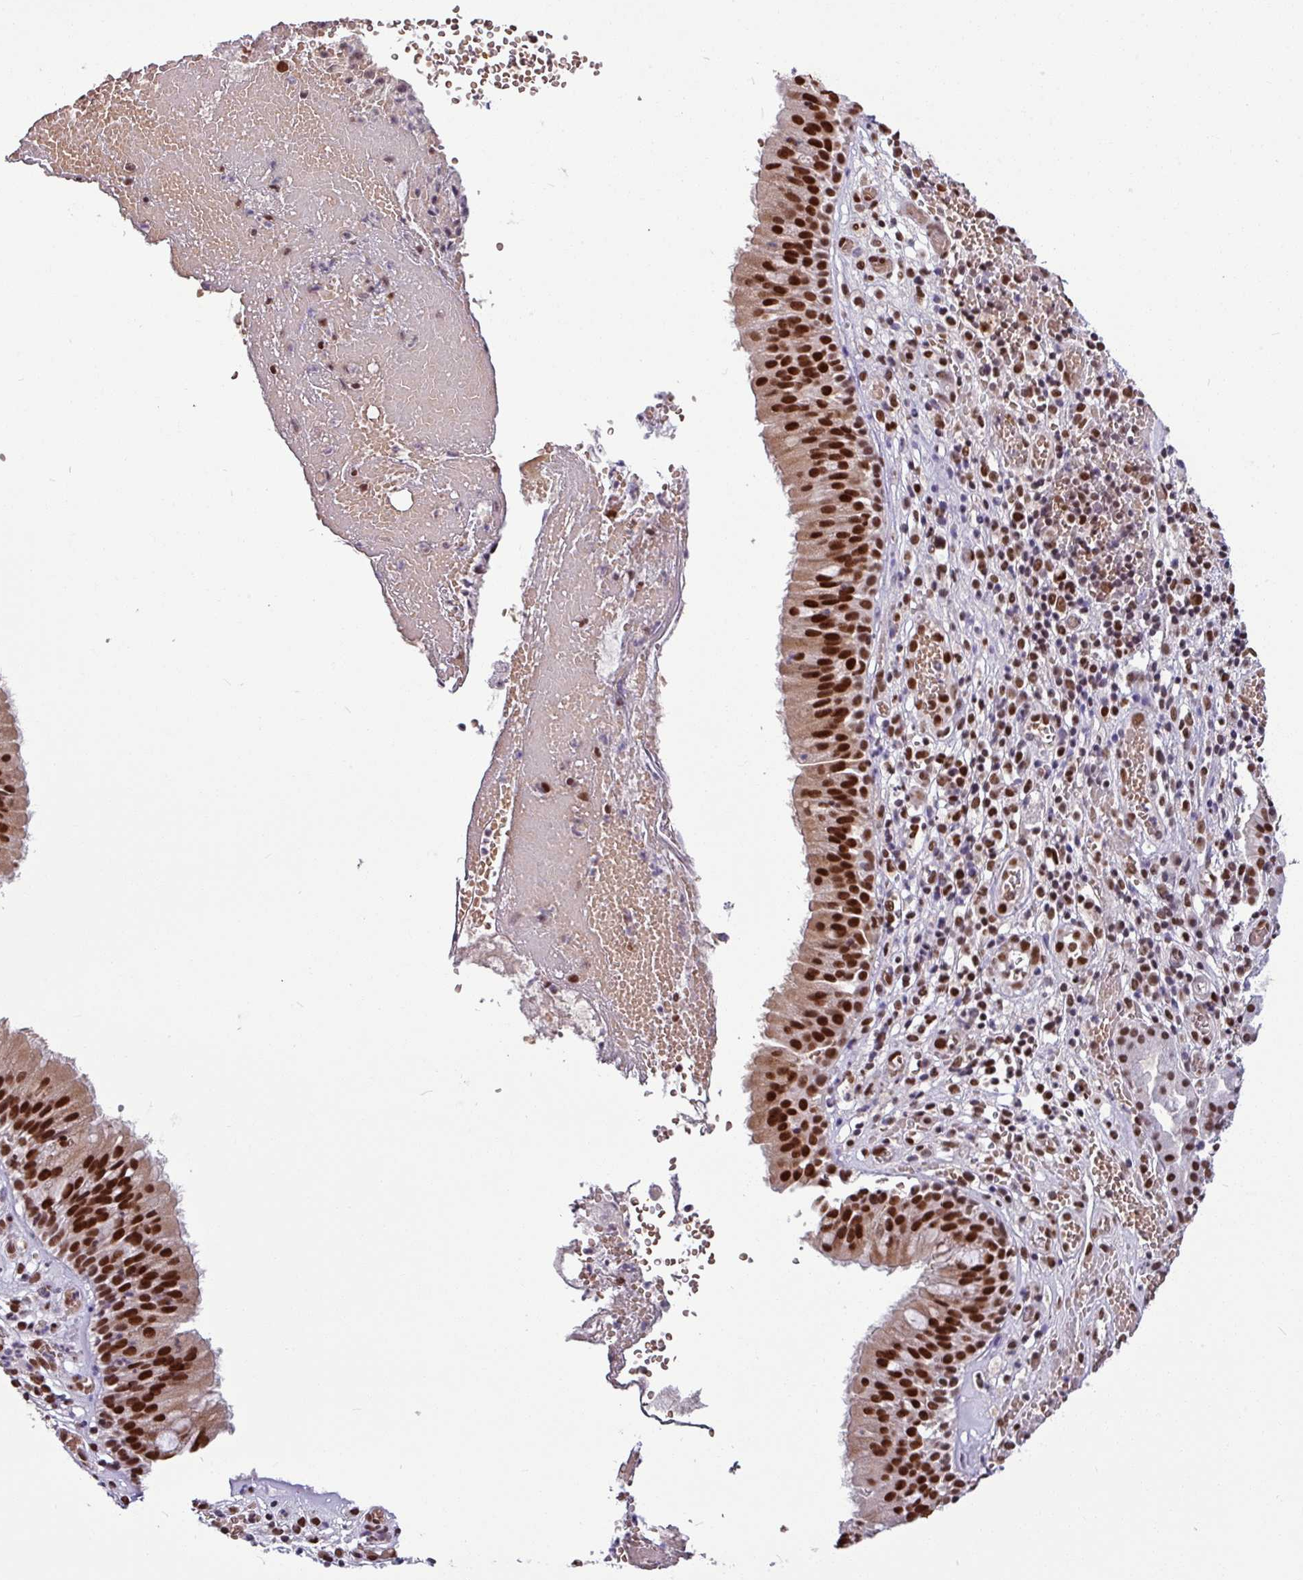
{"staining": {"intensity": "strong", "quantity": ">75%", "location": "nuclear"}, "tissue": "nasopharynx", "cell_type": "Respiratory epithelial cells", "image_type": "normal", "snomed": [{"axis": "morphology", "description": "Normal tissue, NOS"}, {"axis": "topography", "description": "Nasopharynx"}], "caption": "Benign nasopharynx was stained to show a protein in brown. There is high levels of strong nuclear expression in about >75% of respiratory epithelial cells. (Brightfield microscopy of DAB IHC at high magnification).", "gene": "TDG", "patient": {"sex": "male", "age": 65}}